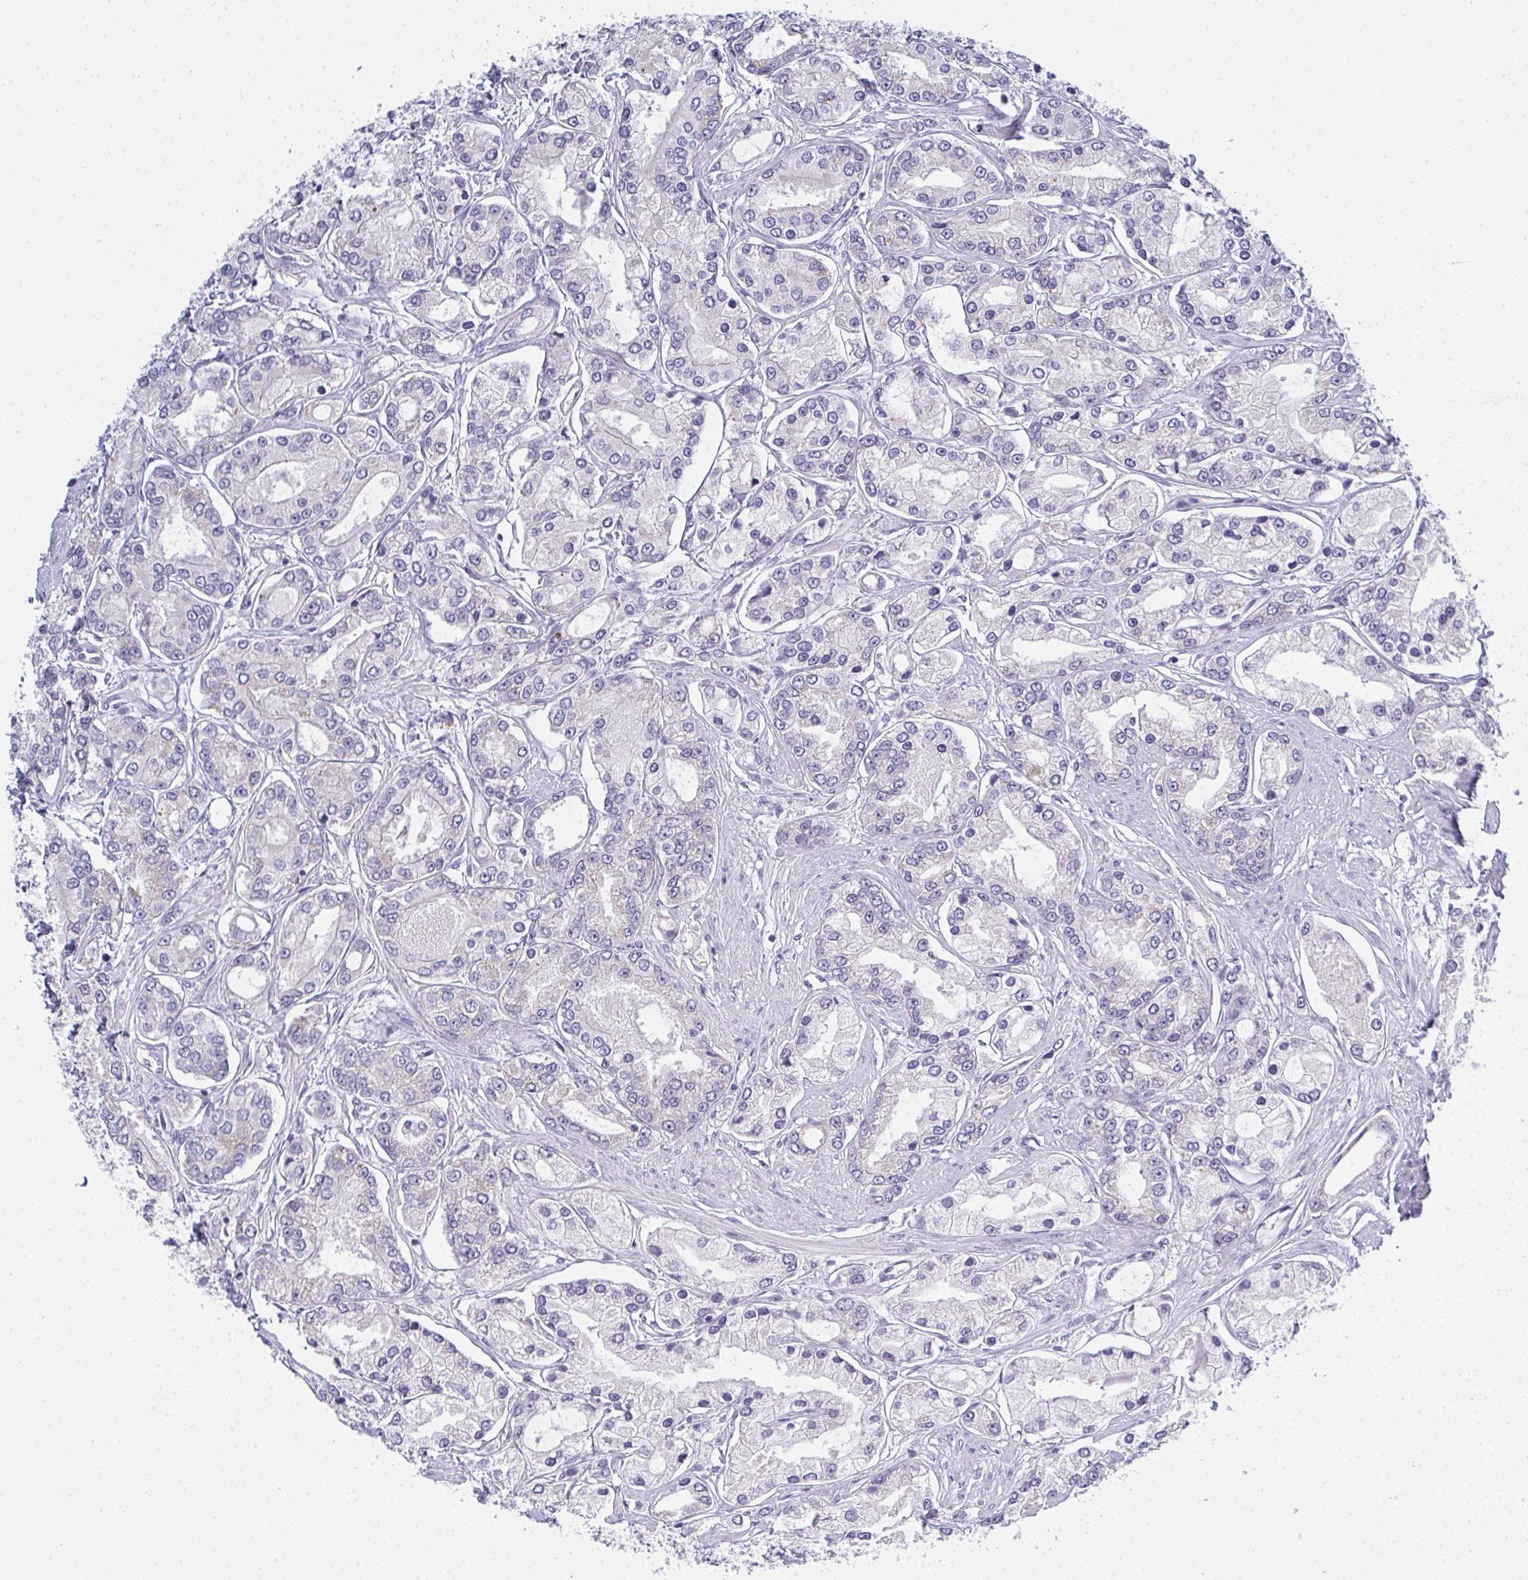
{"staining": {"intensity": "negative", "quantity": "none", "location": "none"}, "tissue": "prostate cancer", "cell_type": "Tumor cells", "image_type": "cancer", "snomed": [{"axis": "morphology", "description": "Adenocarcinoma, High grade"}, {"axis": "topography", "description": "Prostate"}], "caption": "Tumor cells are negative for protein expression in human prostate cancer (high-grade adenocarcinoma). (Immunohistochemistry, brightfield microscopy, high magnification).", "gene": "GSDMB", "patient": {"sex": "male", "age": 66}}